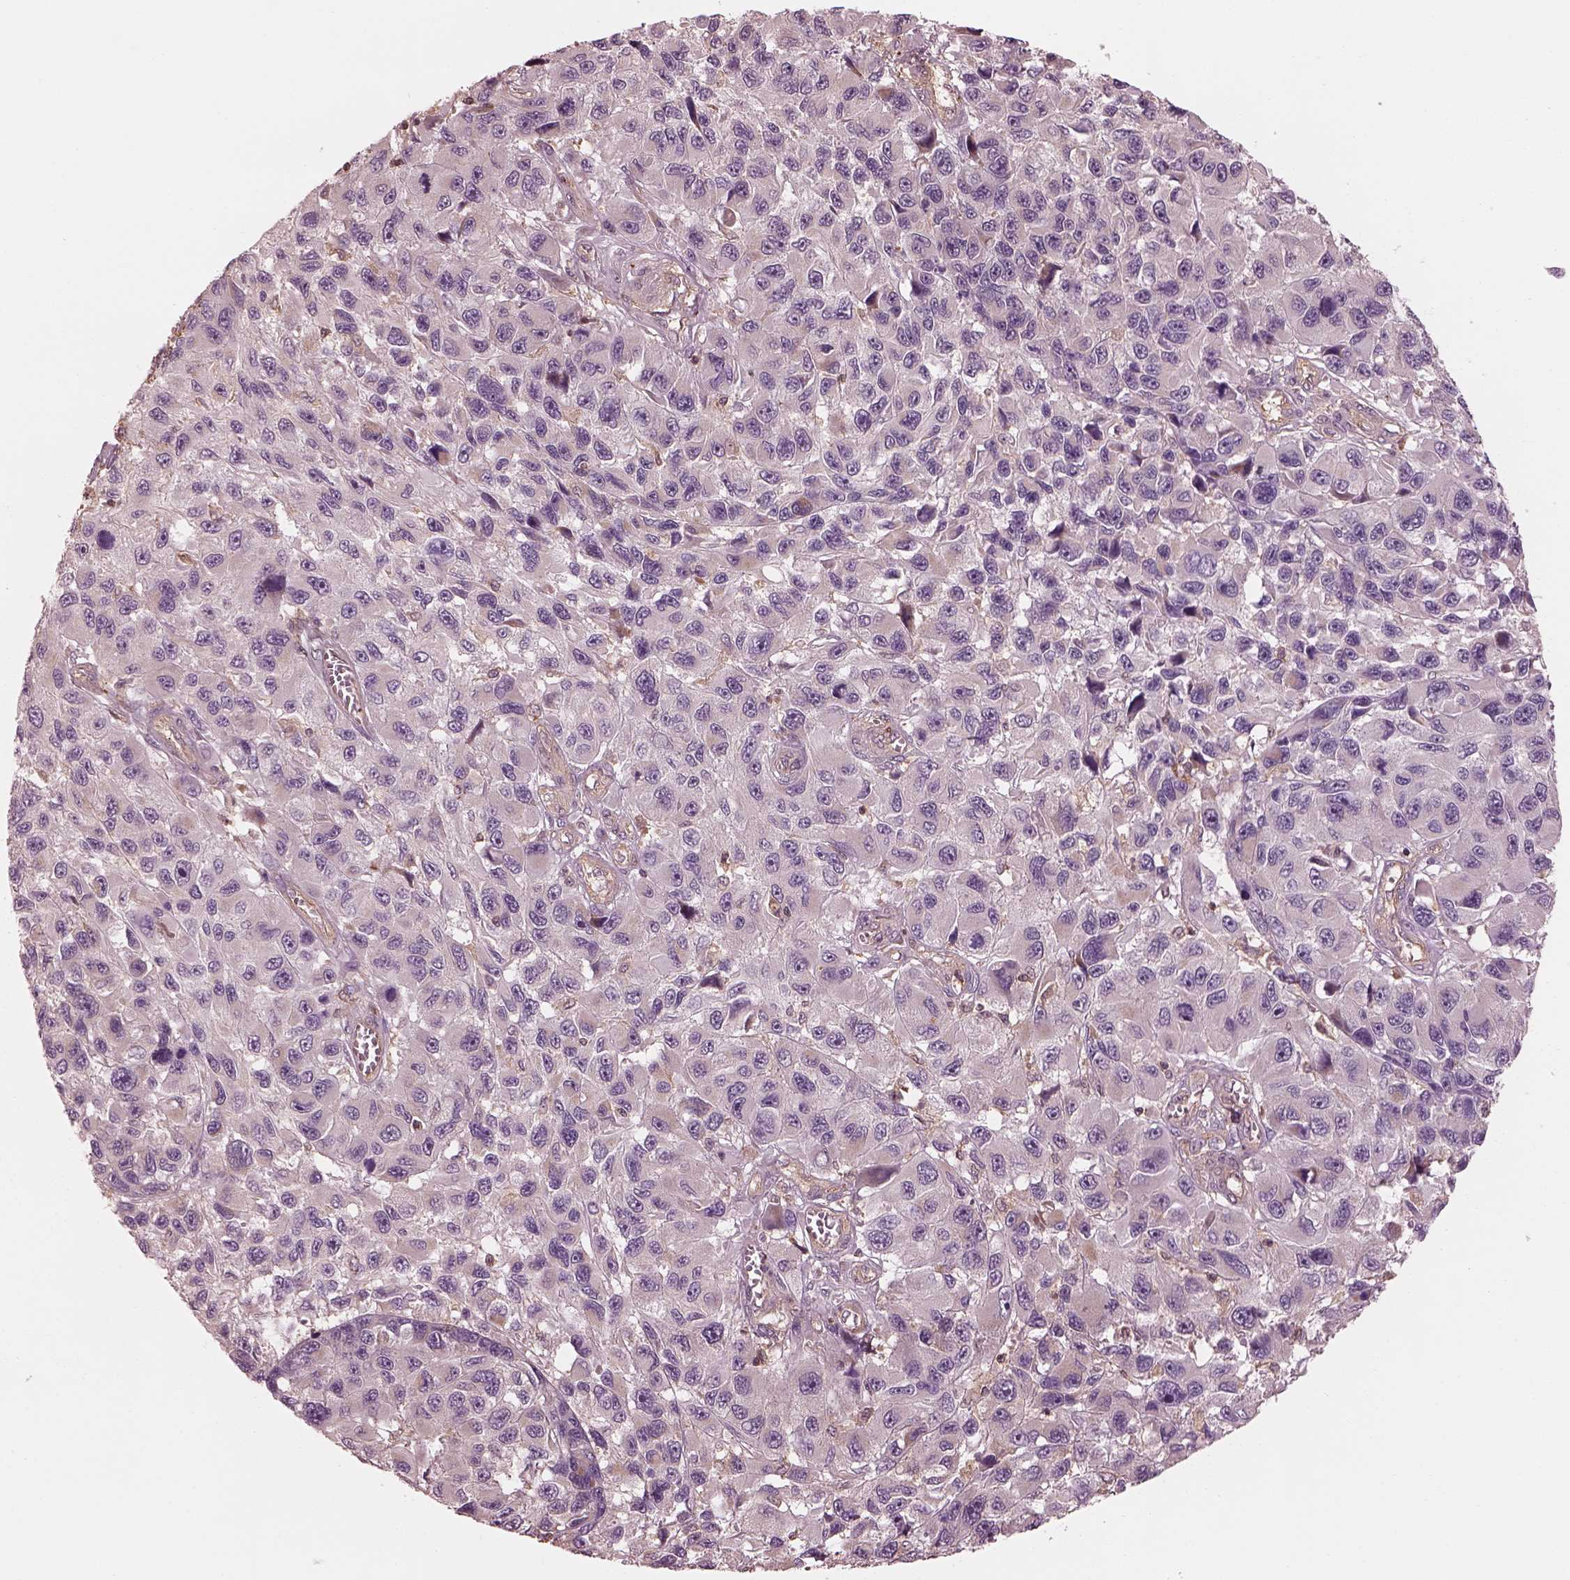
{"staining": {"intensity": "weak", "quantity": "<25%", "location": "cytoplasmic/membranous"}, "tissue": "melanoma", "cell_type": "Tumor cells", "image_type": "cancer", "snomed": [{"axis": "morphology", "description": "Malignant melanoma, NOS"}, {"axis": "topography", "description": "Skin"}], "caption": "Melanoma stained for a protein using immunohistochemistry reveals no staining tumor cells.", "gene": "STK33", "patient": {"sex": "male", "age": 53}}